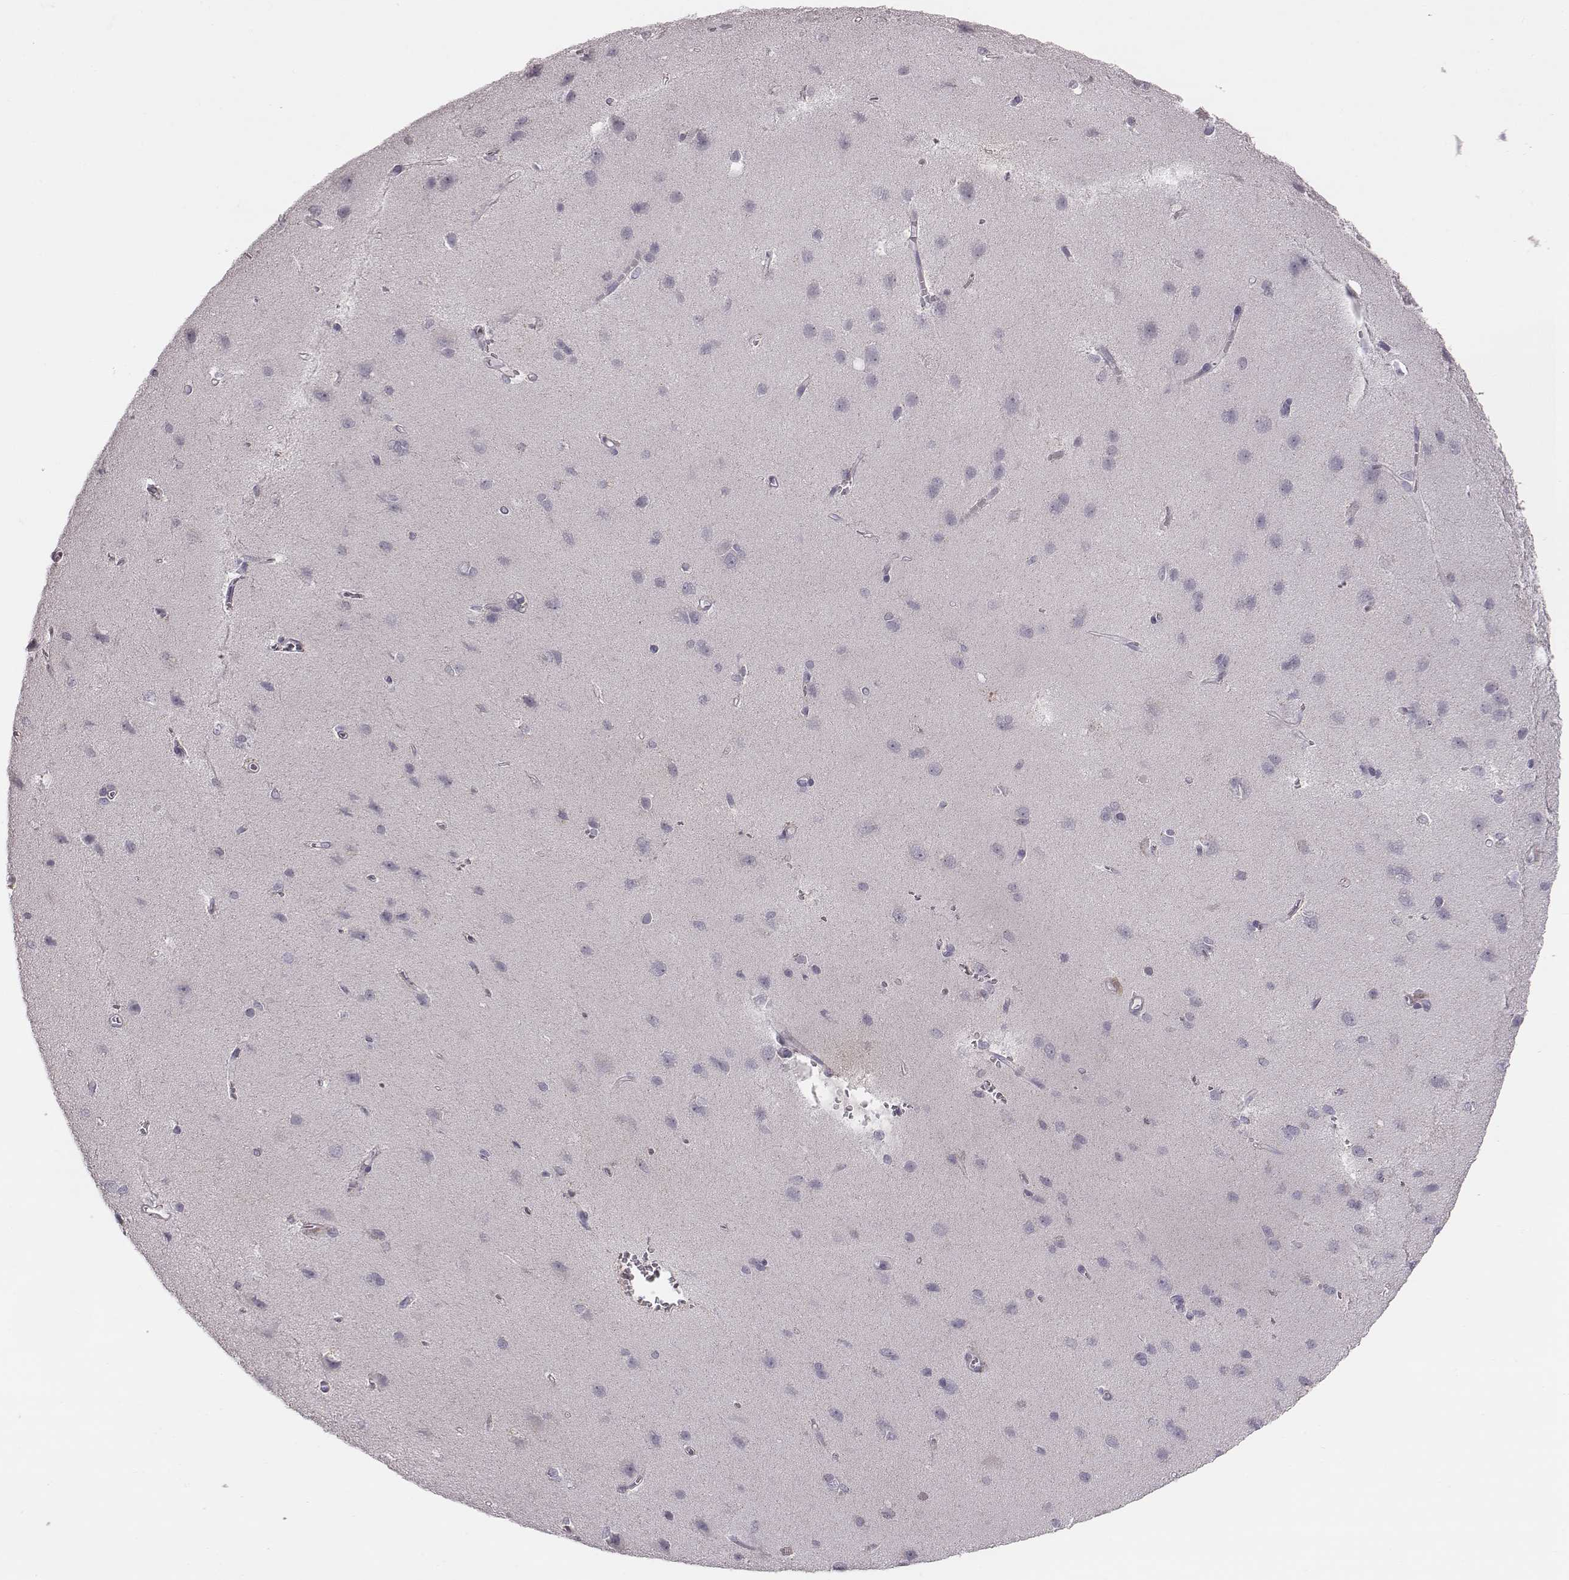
{"staining": {"intensity": "negative", "quantity": "none", "location": "none"}, "tissue": "cerebral cortex", "cell_type": "Endothelial cells", "image_type": "normal", "snomed": [{"axis": "morphology", "description": "Normal tissue, NOS"}, {"axis": "topography", "description": "Cerebral cortex"}], "caption": "DAB immunohistochemical staining of benign cerebral cortex reveals no significant expression in endothelial cells.", "gene": "CRISP1", "patient": {"sex": "male", "age": 37}}